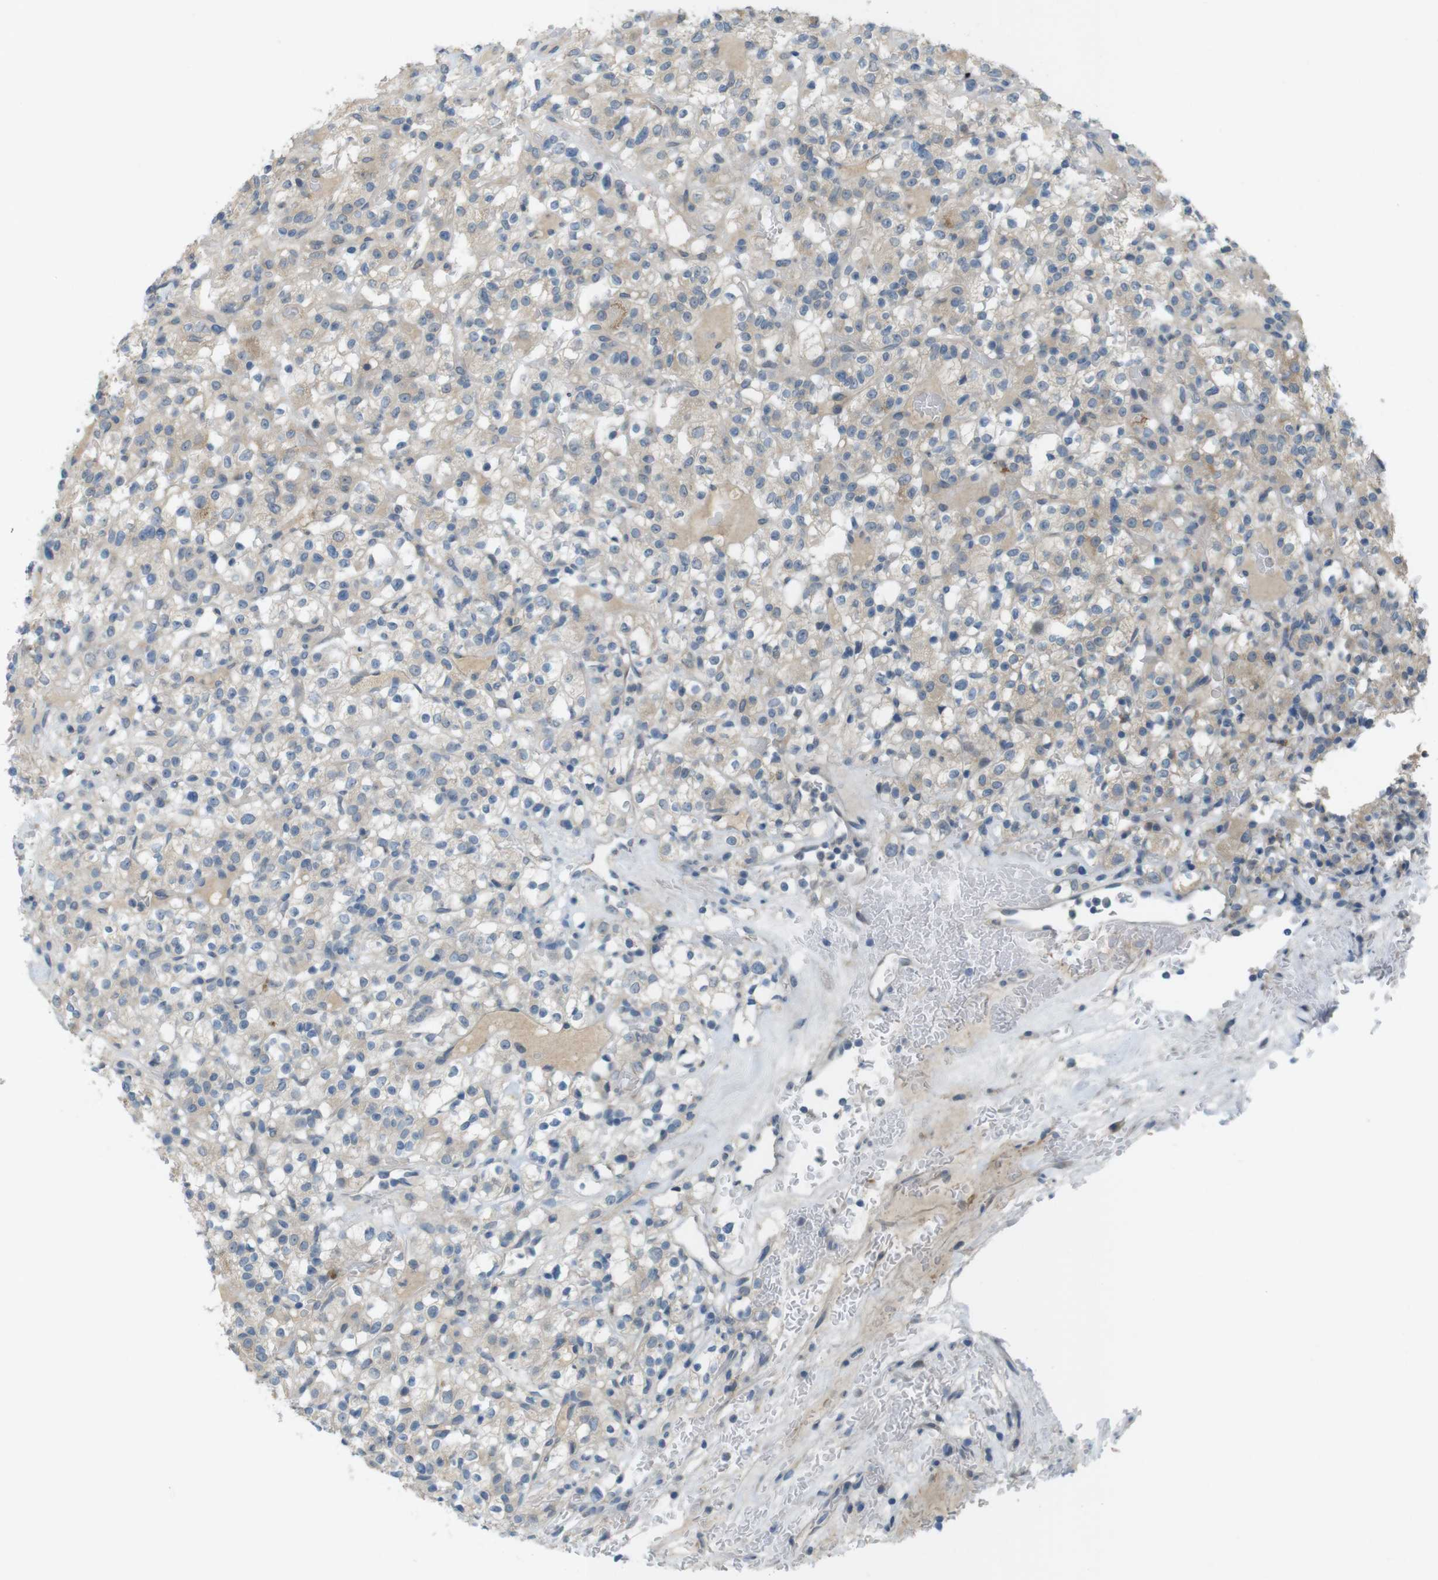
{"staining": {"intensity": "weak", "quantity": "25%-75%", "location": "cytoplasmic/membranous"}, "tissue": "renal cancer", "cell_type": "Tumor cells", "image_type": "cancer", "snomed": [{"axis": "morphology", "description": "Normal tissue, NOS"}, {"axis": "morphology", "description": "Adenocarcinoma, NOS"}, {"axis": "topography", "description": "Kidney"}], "caption": "Renal adenocarcinoma stained for a protein displays weak cytoplasmic/membranous positivity in tumor cells.", "gene": "UGT8", "patient": {"sex": "female", "age": 72}}